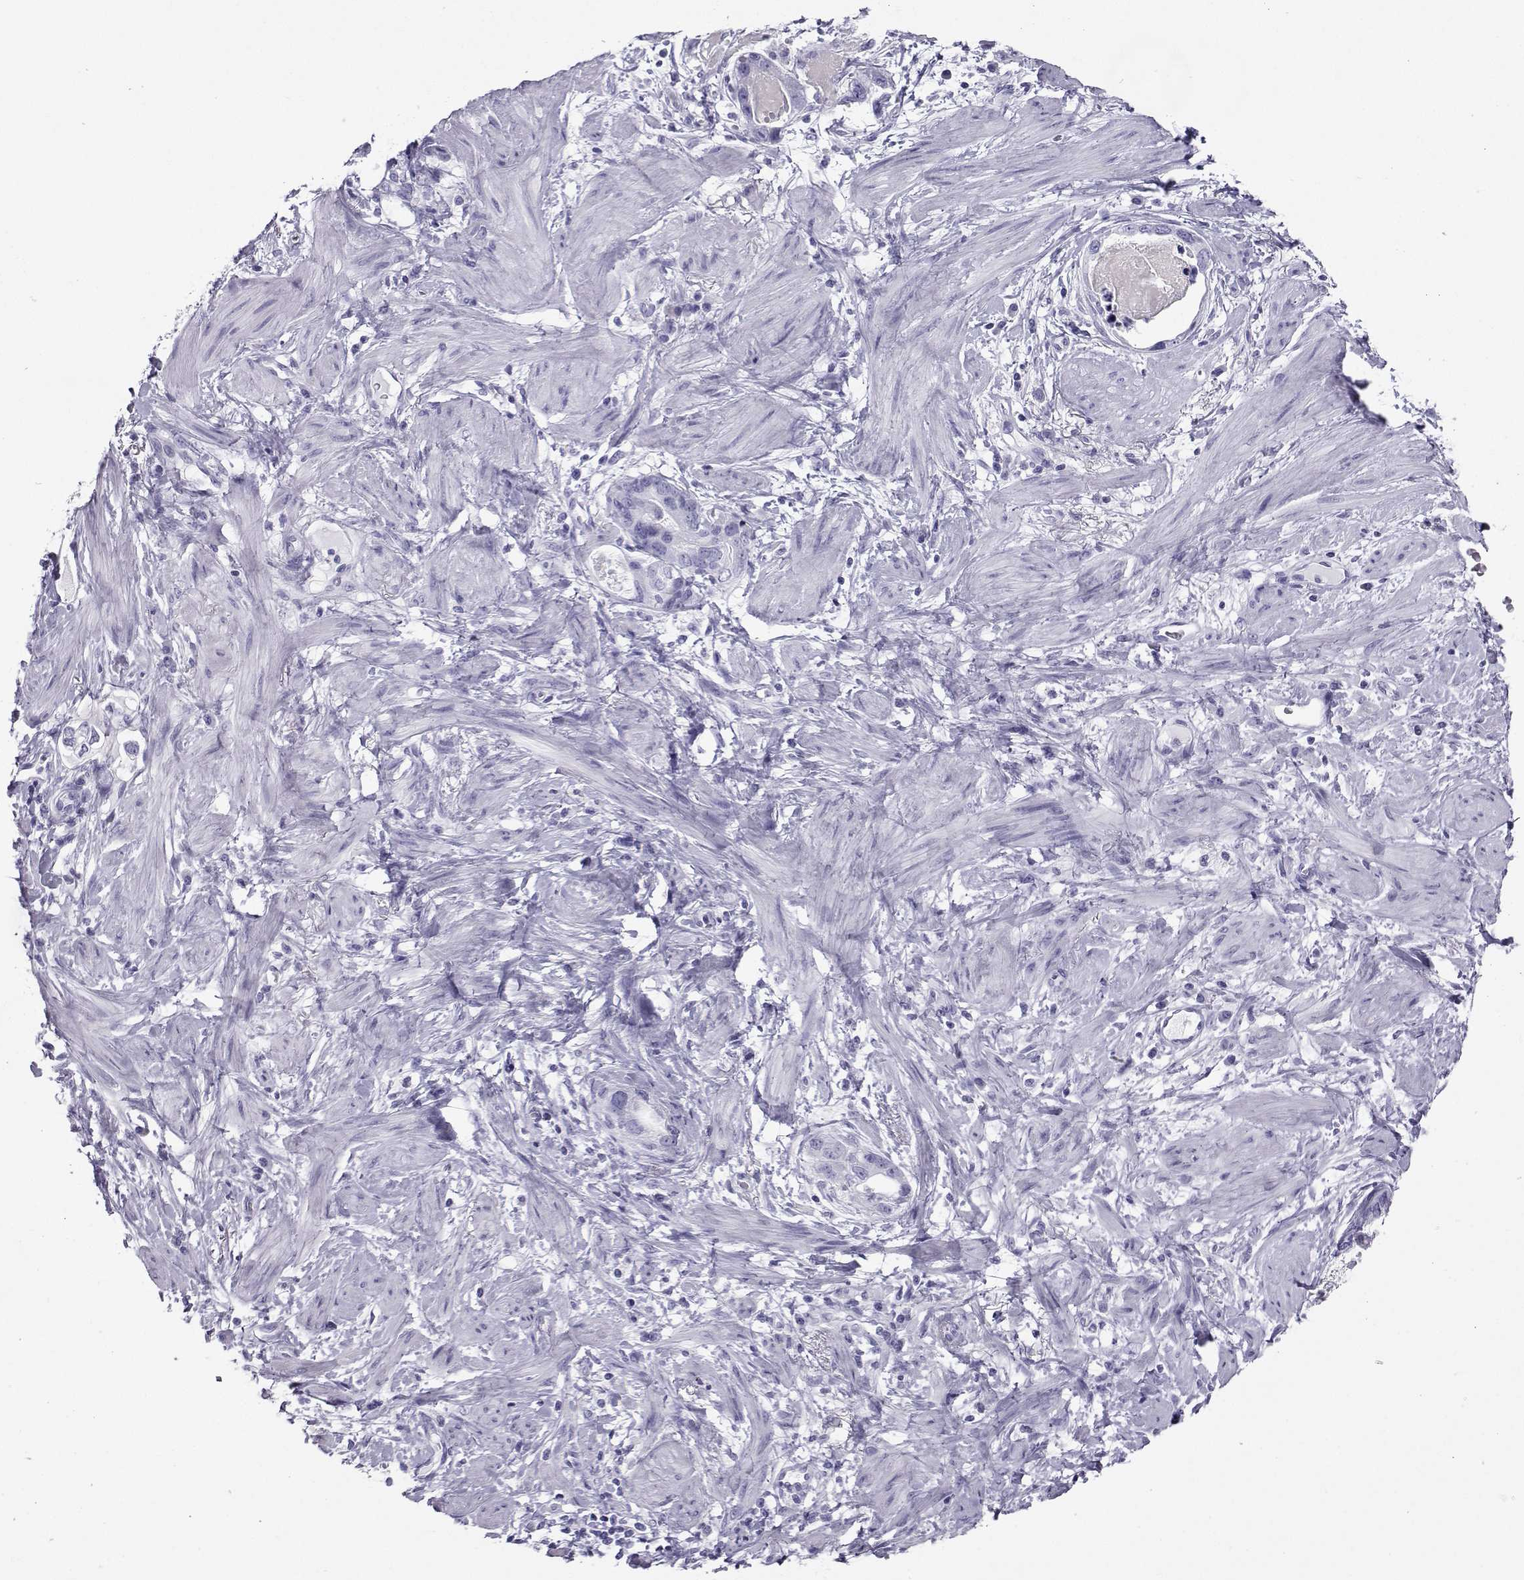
{"staining": {"intensity": "negative", "quantity": "none", "location": "none"}, "tissue": "stomach cancer", "cell_type": "Tumor cells", "image_type": "cancer", "snomed": [{"axis": "morphology", "description": "Adenocarcinoma, NOS"}, {"axis": "topography", "description": "Stomach, lower"}], "caption": "This is a micrograph of immunohistochemistry (IHC) staining of stomach cancer (adenocarcinoma), which shows no staining in tumor cells.", "gene": "SST", "patient": {"sex": "female", "age": 93}}